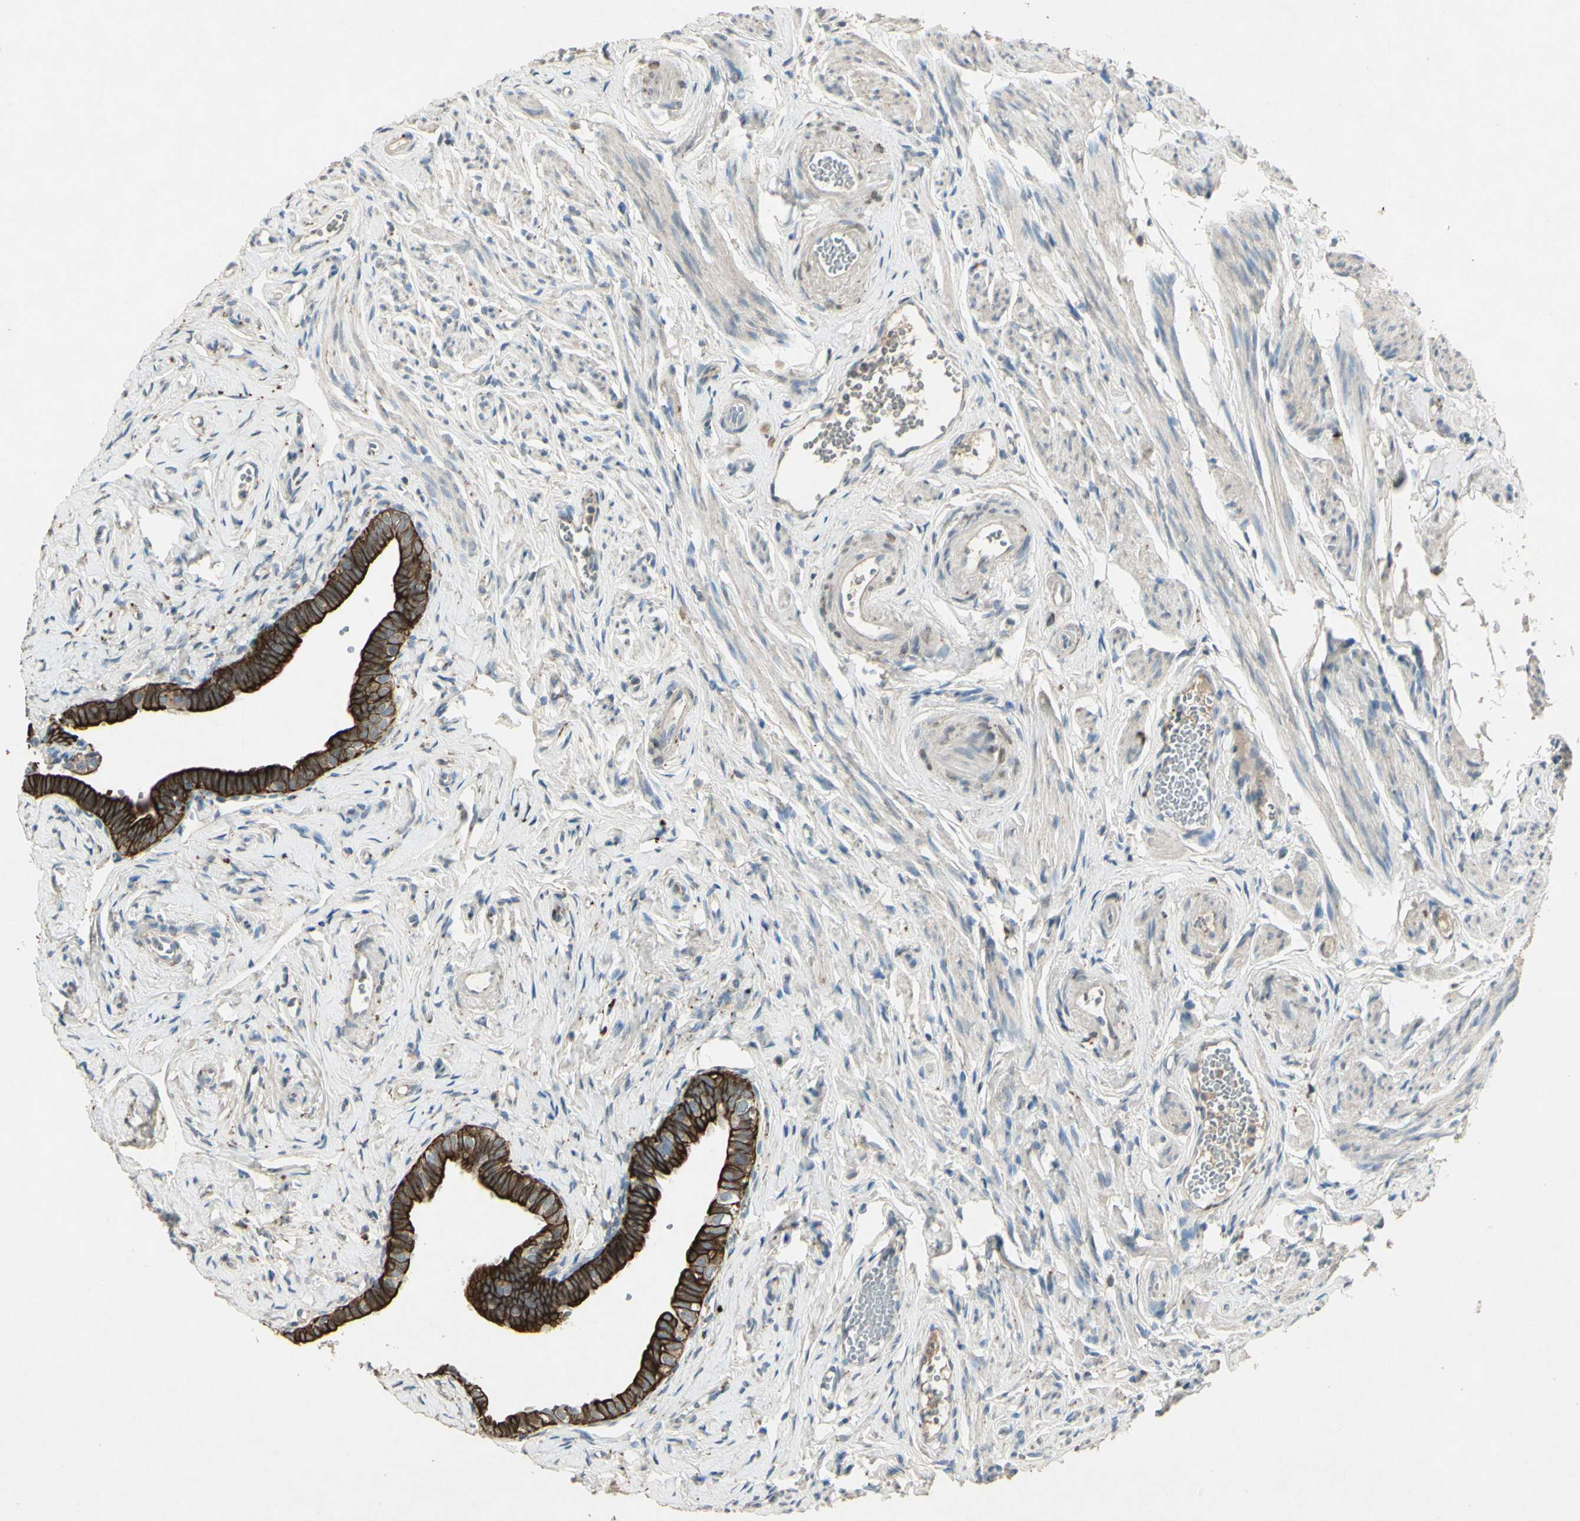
{"staining": {"intensity": "strong", "quantity": ">75%", "location": "cytoplasmic/membranous"}, "tissue": "fallopian tube", "cell_type": "Glandular cells", "image_type": "normal", "snomed": [{"axis": "morphology", "description": "Normal tissue, NOS"}, {"axis": "topography", "description": "Fallopian tube"}], "caption": "Fallopian tube stained for a protein displays strong cytoplasmic/membranous positivity in glandular cells.", "gene": "TIMM21", "patient": {"sex": "female", "age": 71}}